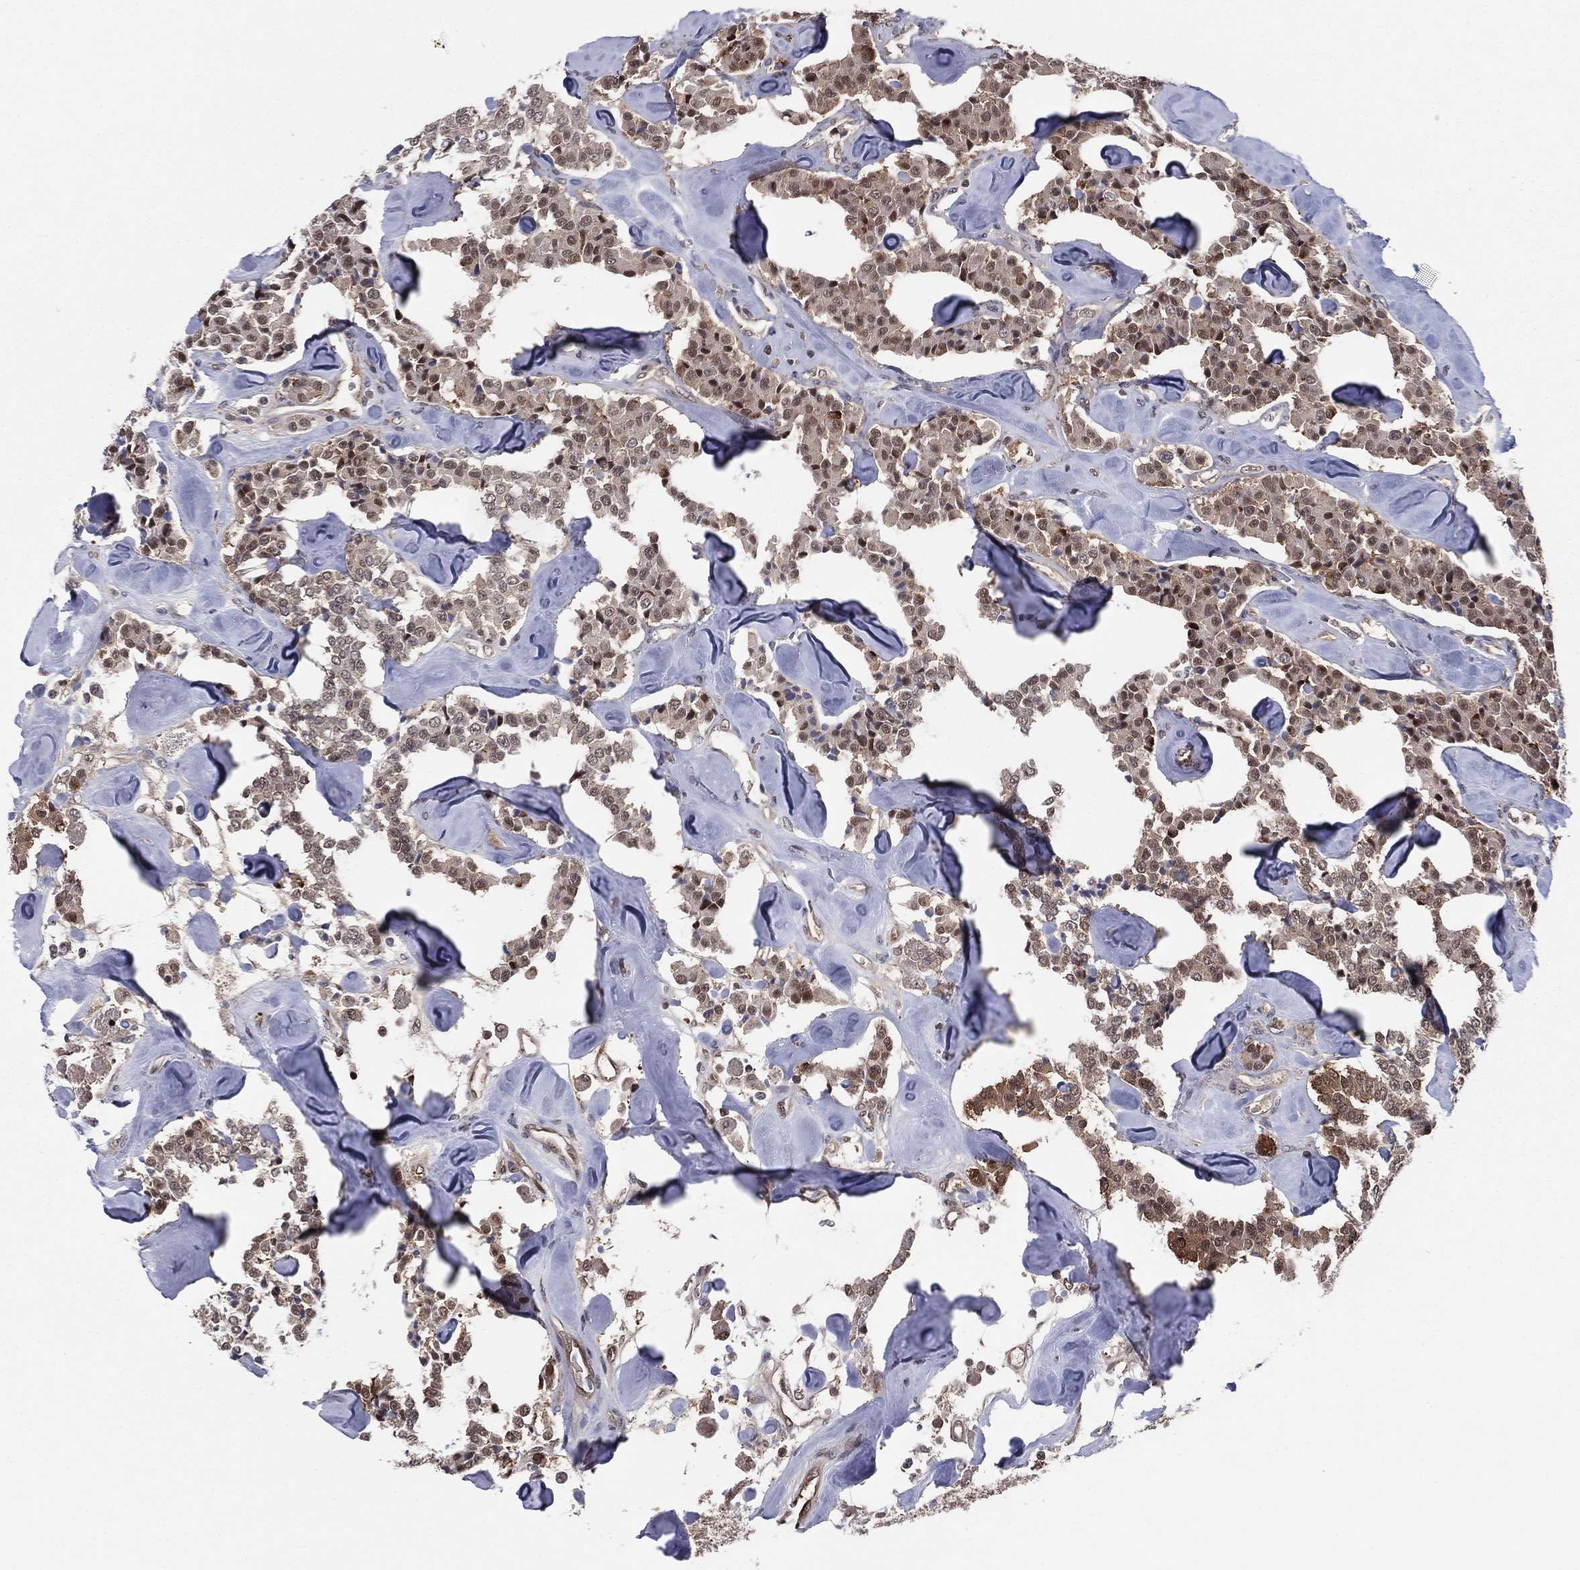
{"staining": {"intensity": "moderate", "quantity": ">75%", "location": "cytoplasmic/membranous,nuclear"}, "tissue": "carcinoid", "cell_type": "Tumor cells", "image_type": "cancer", "snomed": [{"axis": "morphology", "description": "Carcinoid, malignant, NOS"}, {"axis": "topography", "description": "Pancreas"}], "caption": "Immunohistochemical staining of human malignant carcinoid shows moderate cytoplasmic/membranous and nuclear protein positivity in approximately >75% of tumor cells.", "gene": "ICOSLG", "patient": {"sex": "male", "age": 41}}